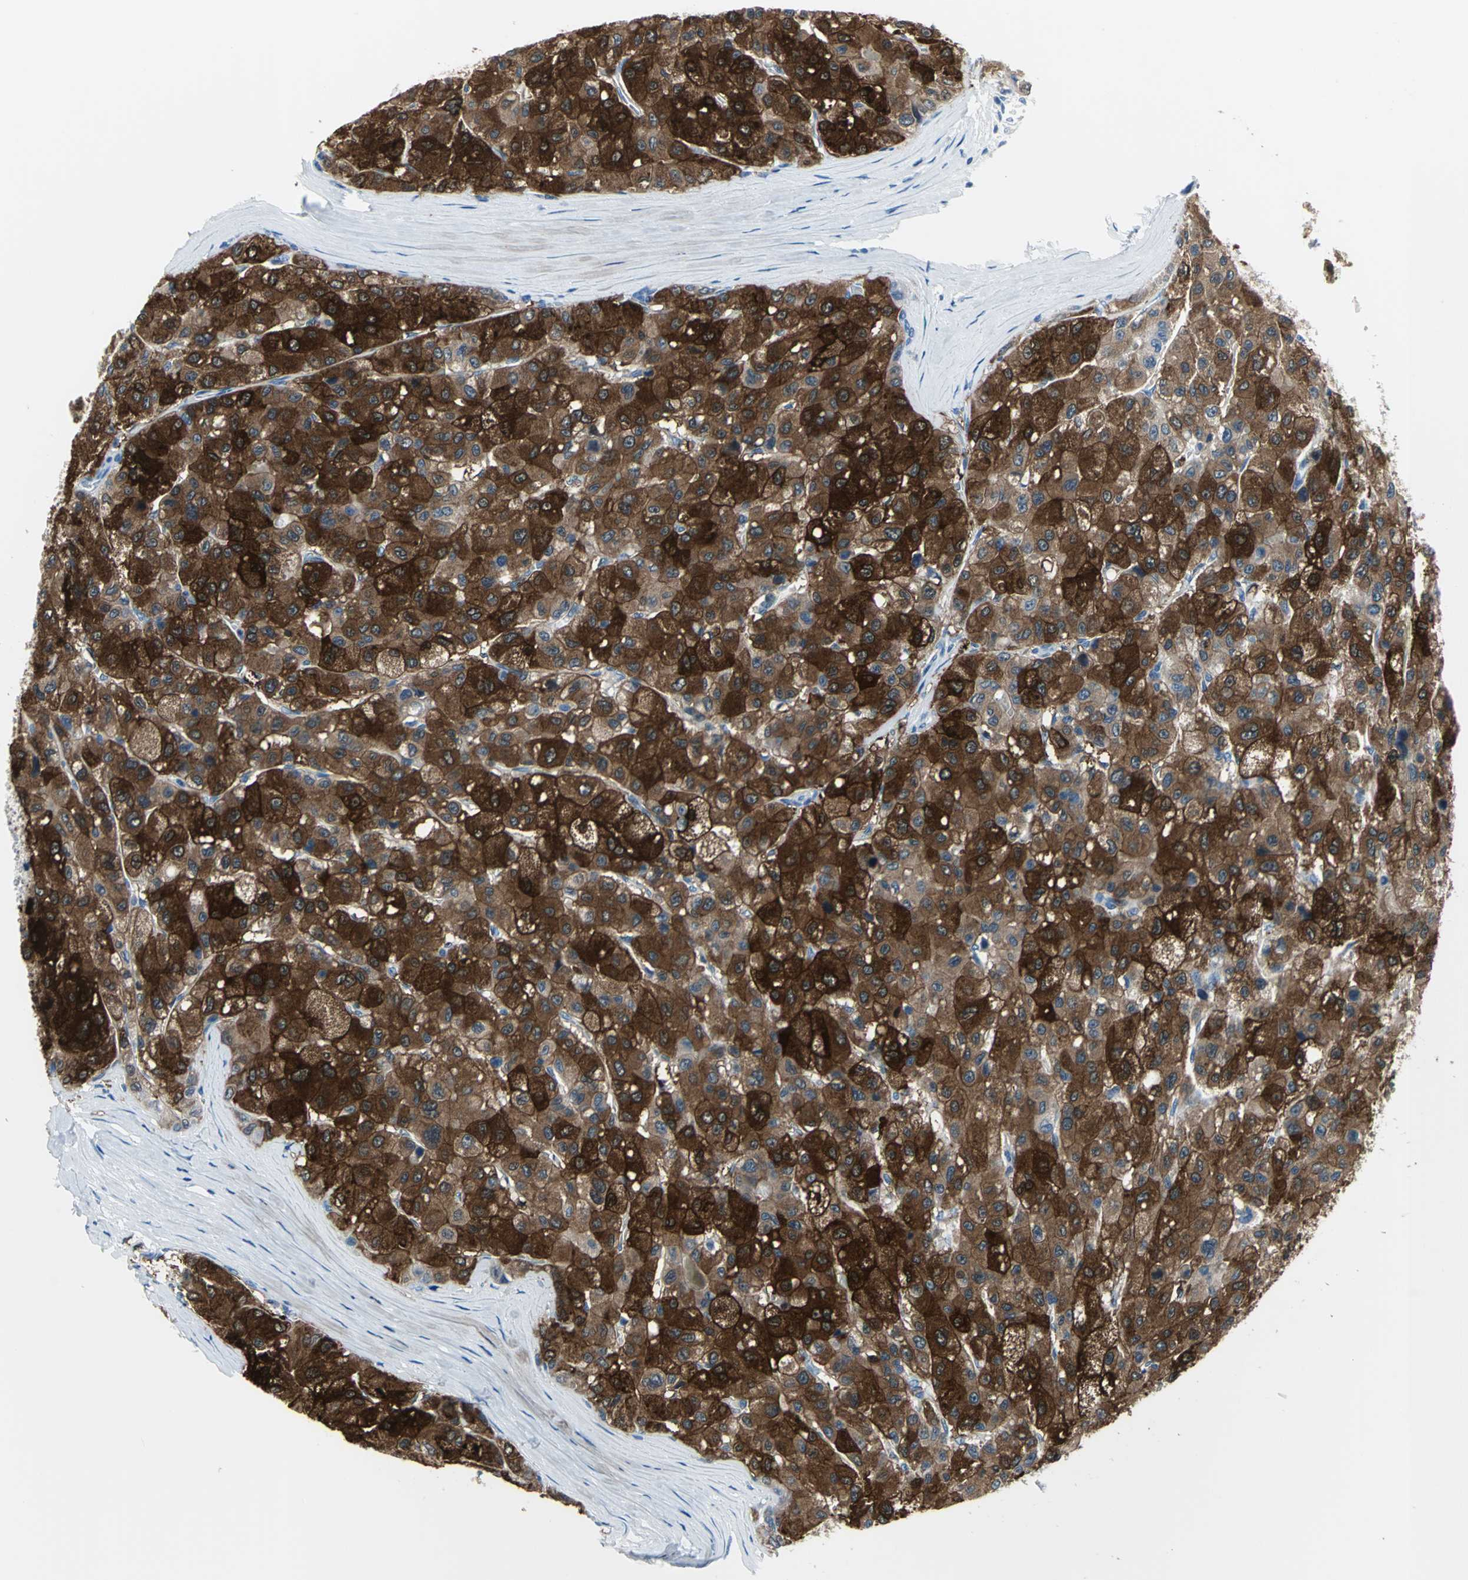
{"staining": {"intensity": "strong", "quantity": ">75%", "location": "cytoplasmic/membranous"}, "tissue": "liver cancer", "cell_type": "Tumor cells", "image_type": "cancer", "snomed": [{"axis": "morphology", "description": "Carcinoma, Hepatocellular, NOS"}, {"axis": "topography", "description": "Liver"}], "caption": "A high-resolution photomicrograph shows immunohistochemistry (IHC) staining of liver cancer (hepatocellular carcinoma), which reveals strong cytoplasmic/membranous staining in about >75% of tumor cells.", "gene": "PKLR", "patient": {"sex": "male", "age": 80}}